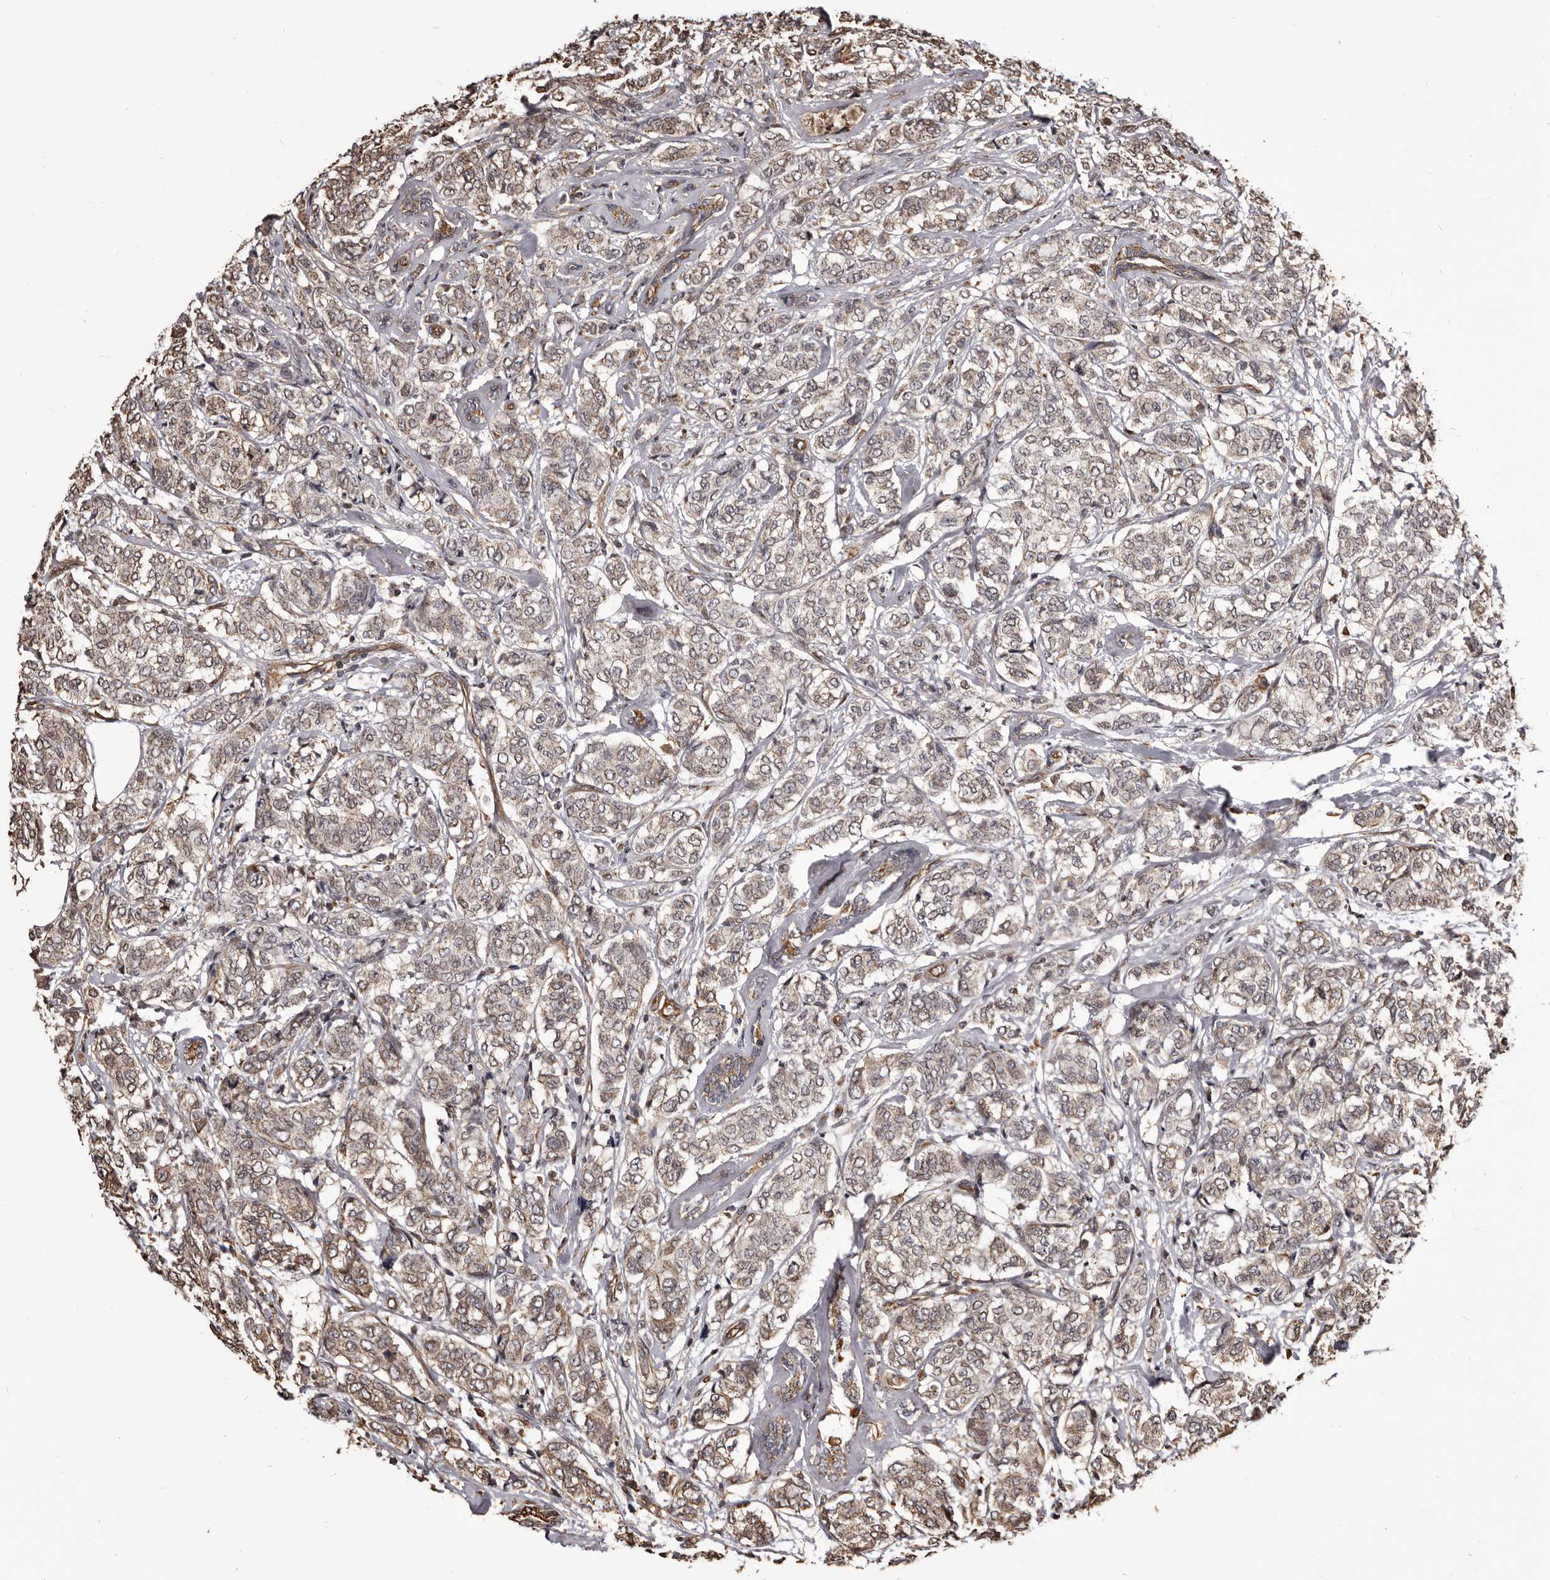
{"staining": {"intensity": "weak", "quantity": ">75%", "location": "cytoplasmic/membranous"}, "tissue": "breast cancer", "cell_type": "Tumor cells", "image_type": "cancer", "snomed": [{"axis": "morphology", "description": "Lobular carcinoma"}, {"axis": "topography", "description": "Breast"}], "caption": "Protein staining of lobular carcinoma (breast) tissue demonstrates weak cytoplasmic/membranous positivity in approximately >75% of tumor cells.", "gene": "ALPK1", "patient": {"sex": "female", "age": 60}}